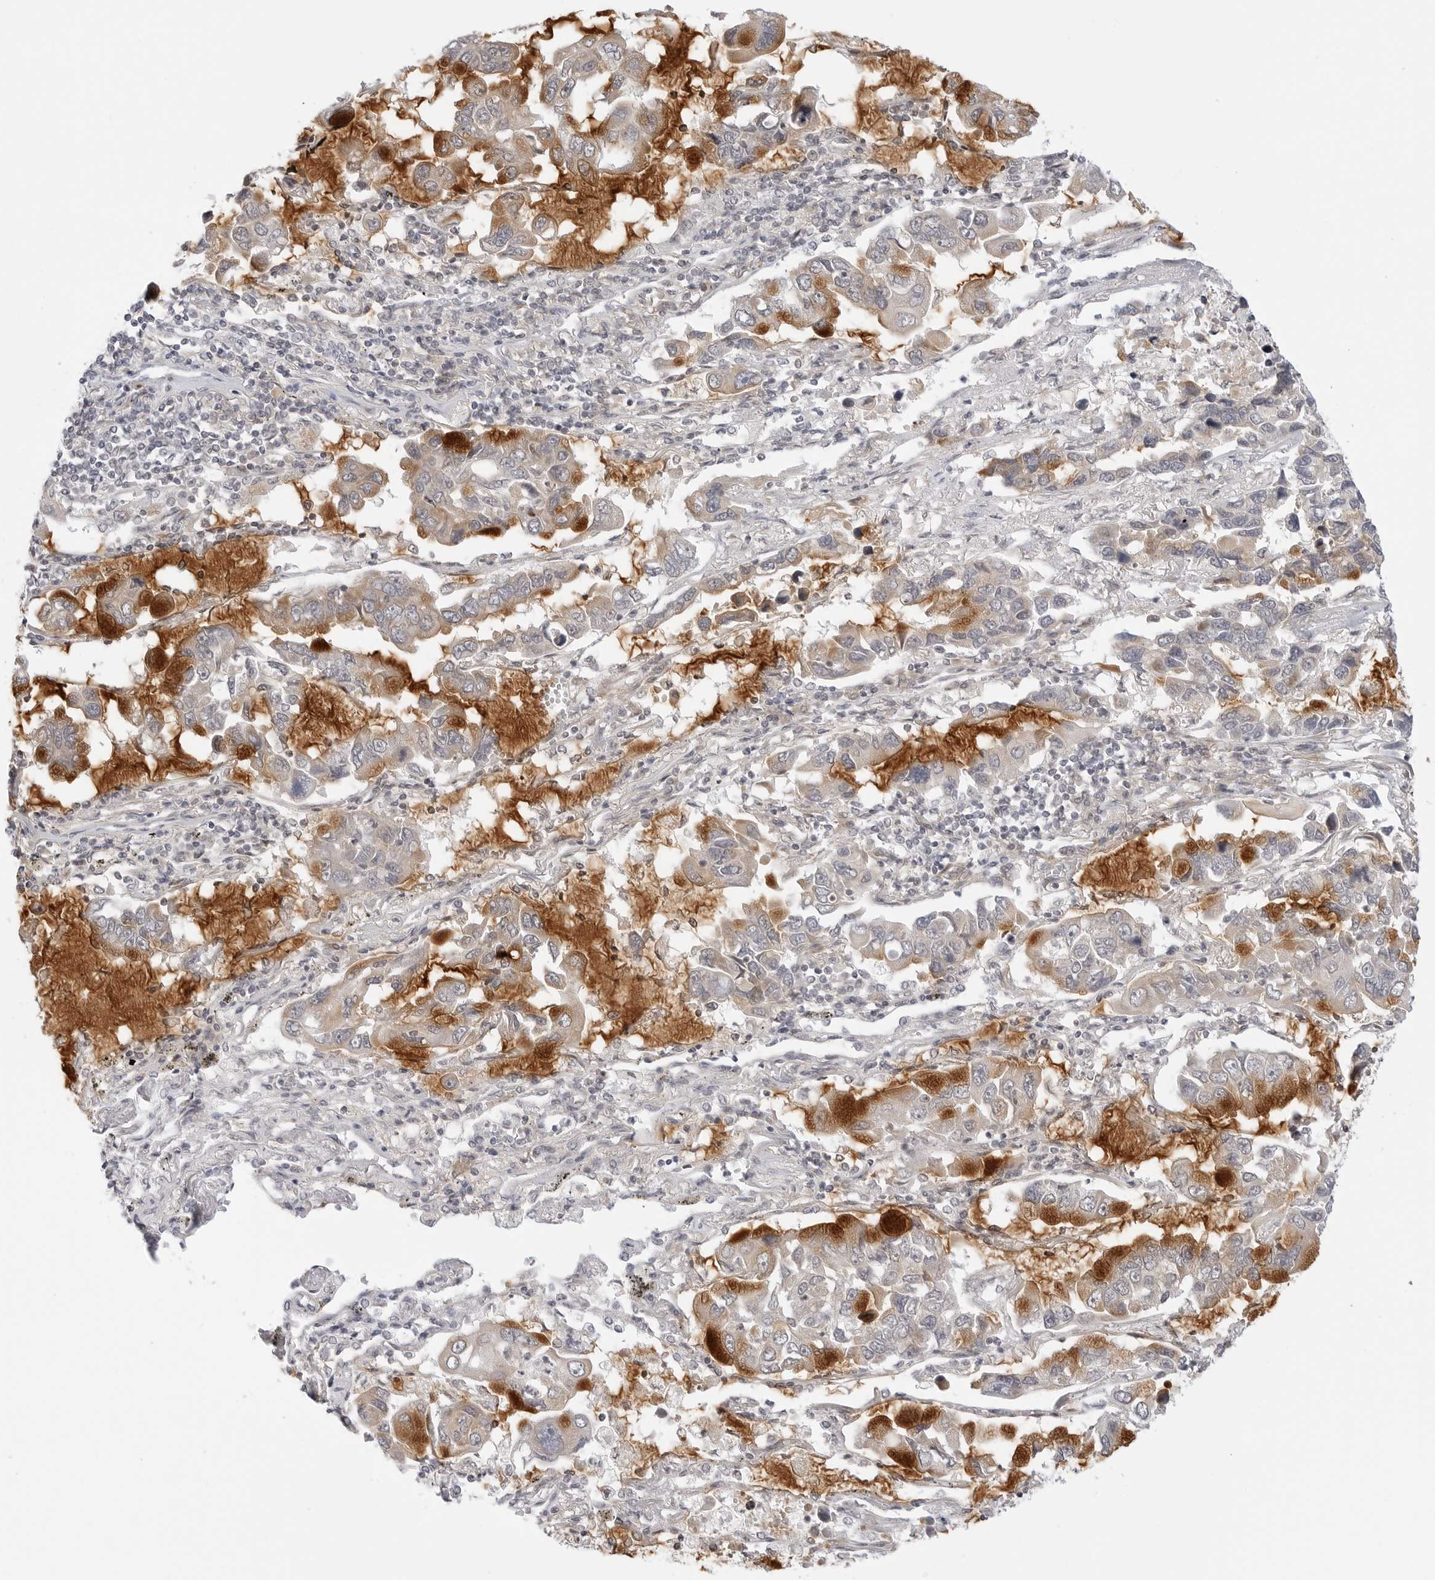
{"staining": {"intensity": "strong", "quantity": "<25%", "location": "cytoplasmic/membranous"}, "tissue": "lung cancer", "cell_type": "Tumor cells", "image_type": "cancer", "snomed": [{"axis": "morphology", "description": "Adenocarcinoma, NOS"}, {"axis": "topography", "description": "Lung"}], "caption": "The photomicrograph exhibits staining of lung cancer, revealing strong cytoplasmic/membranous protein positivity (brown color) within tumor cells.", "gene": "TCP1", "patient": {"sex": "male", "age": 64}}